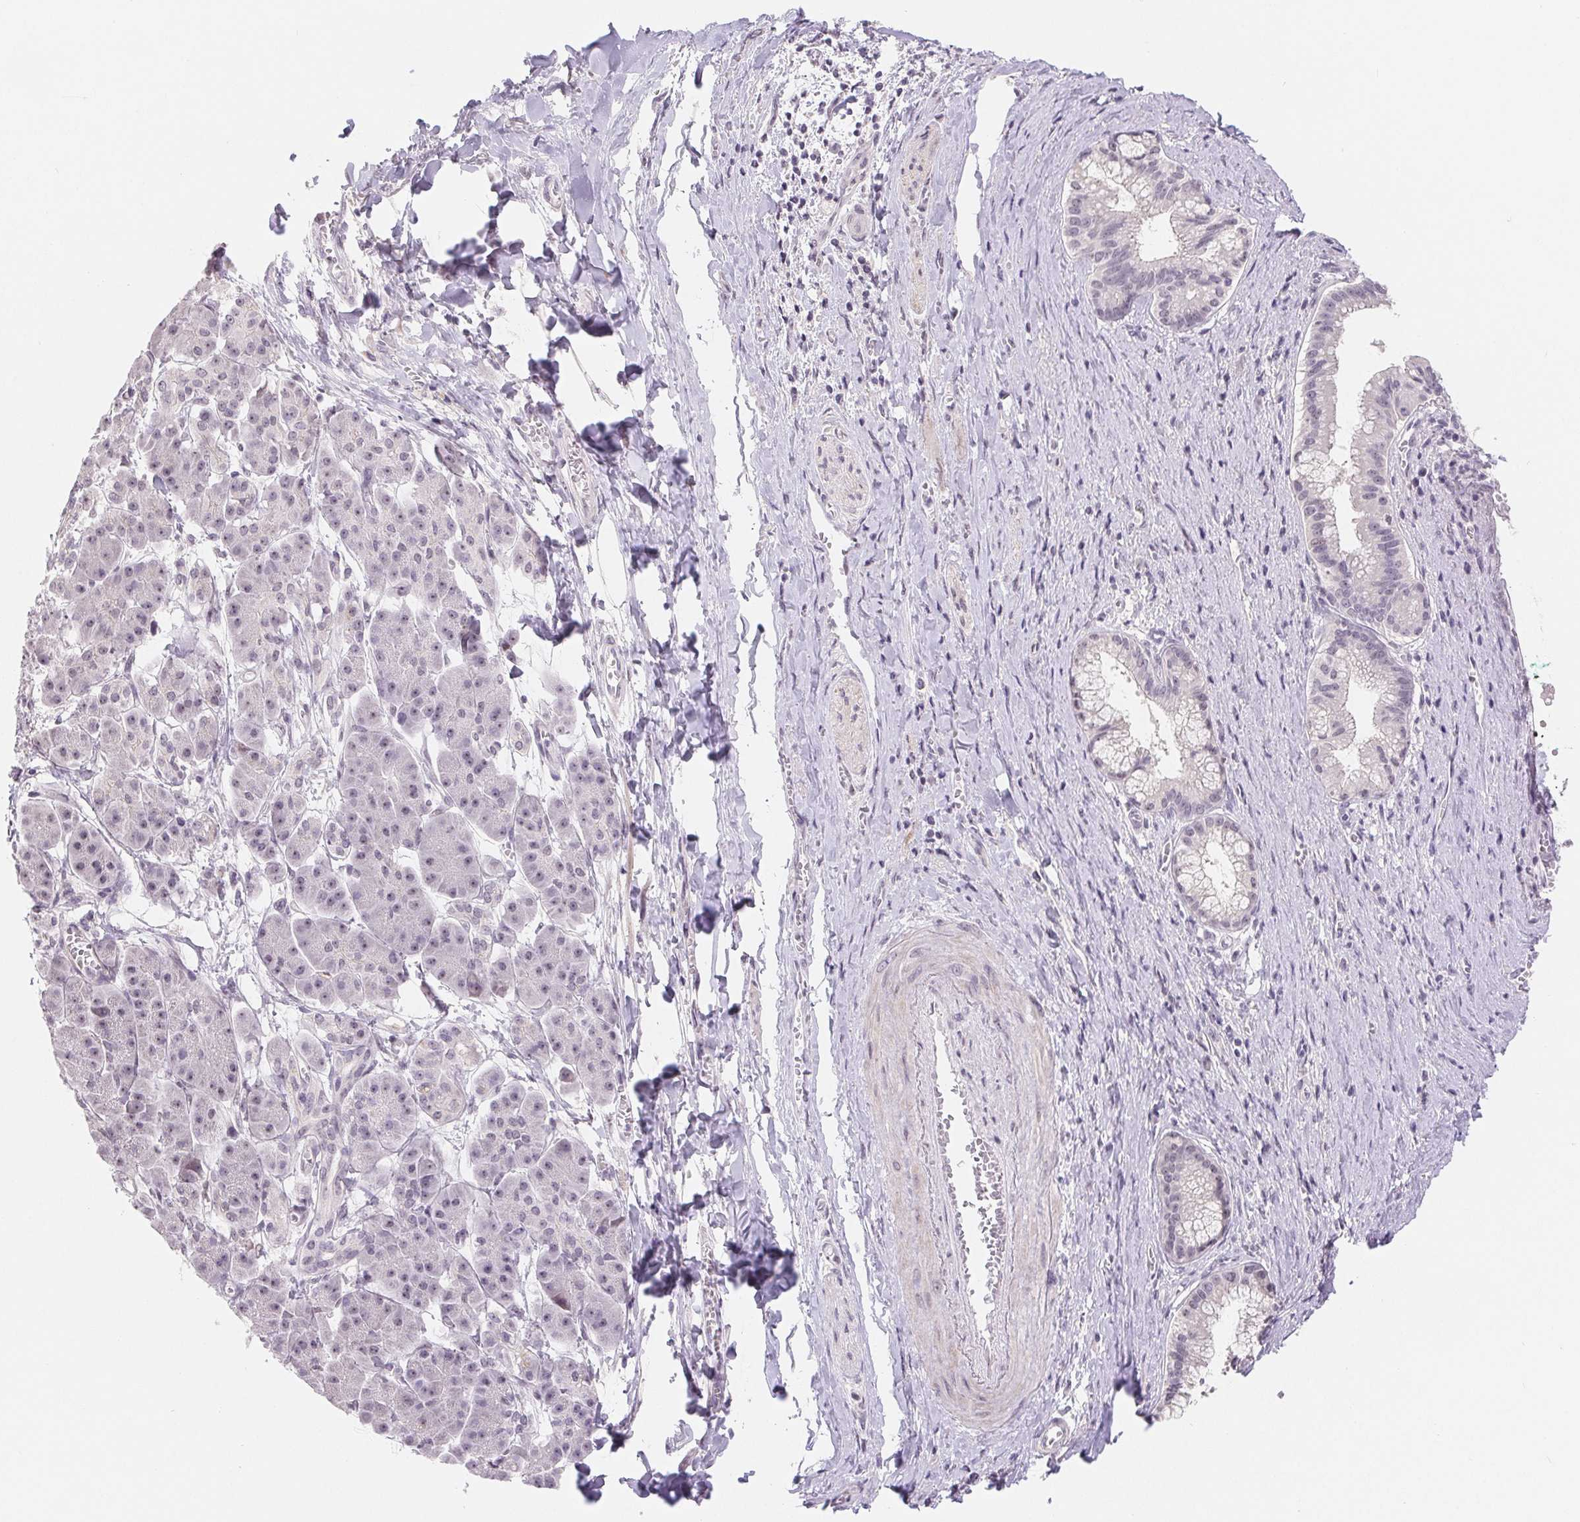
{"staining": {"intensity": "negative", "quantity": "none", "location": "none"}, "tissue": "pancreatic cancer", "cell_type": "Tumor cells", "image_type": "cancer", "snomed": [{"axis": "morphology", "description": "Normal tissue, NOS"}, {"axis": "morphology", "description": "Adenocarcinoma, NOS"}, {"axis": "topography", "description": "Lymph node"}, {"axis": "topography", "description": "Pancreas"}], "caption": "Pancreatic adenocarcinoma was stained to show a protein in brown. There is no significant positivity in tumor cells. The staining is performed using DAB (3,3'-diaminobenzidine) brown chromogen with nuclei counter-stained in using hematoxylin.", "gene": "LCA5L", "patient": {"sex": "female", "age": 58}}